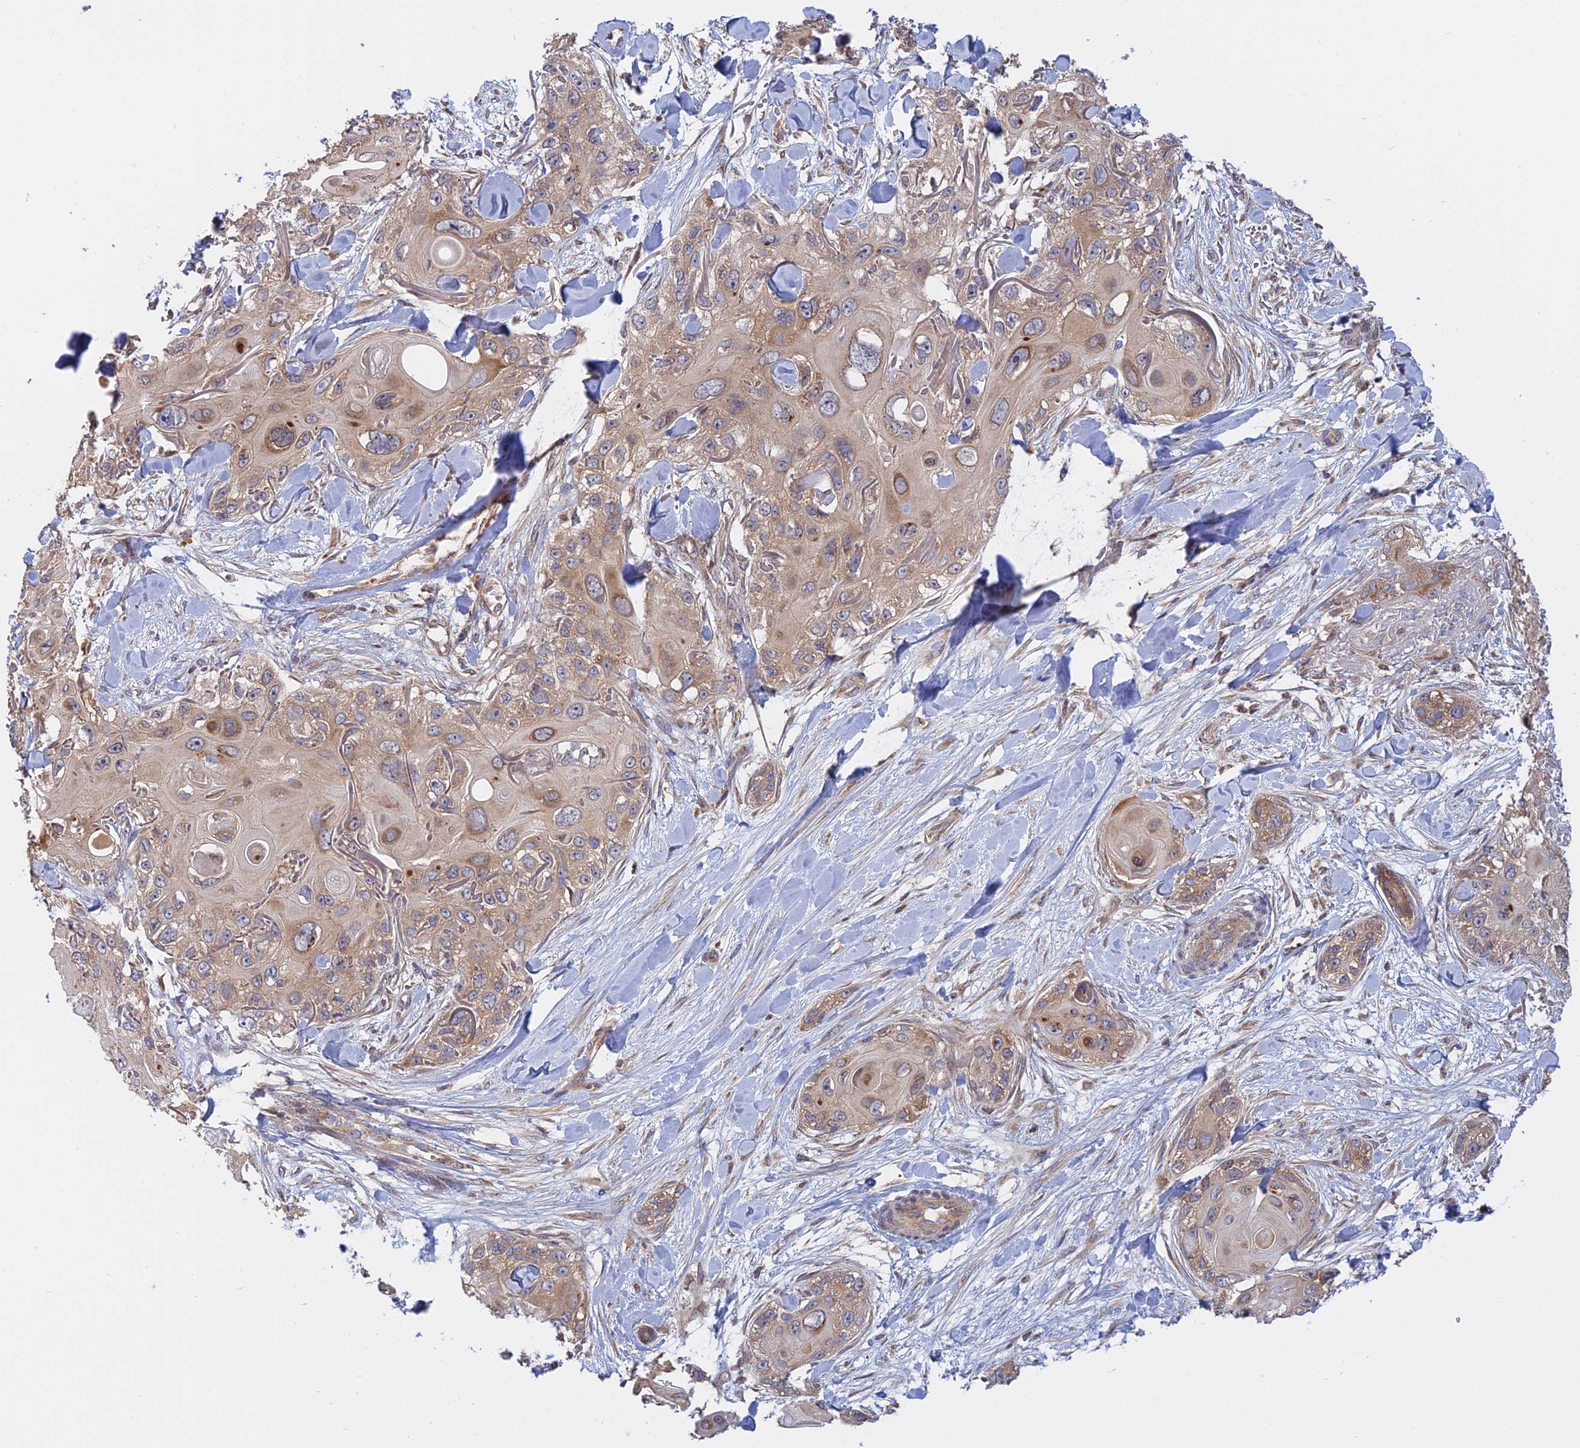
{"staining": {"intensity": "weak", "quantity": ">75%", "location": "cytoplasmic/membranous"}, "tissue": "skin cancer", "cell_type": "Tumor cells", "image_type": "cancer", "snomed": [{"axis": "morphology", "description": "Normal tissue, NOS"}, {"axis": "morphology", "description": "Squamous cell carcinoma, NOS"}, {"axis": "topography", "description": "Skin"}], "caption": "Immunohistochemistry histopathology image of human skin squamous cell carcinoma stained for a protein (brown), which displays low levels of weak cytoplasmic/membranous staining in about >75% of tumor cells.", "gene": "IL21R", "patient": {"sex": "male", "age": 72}}